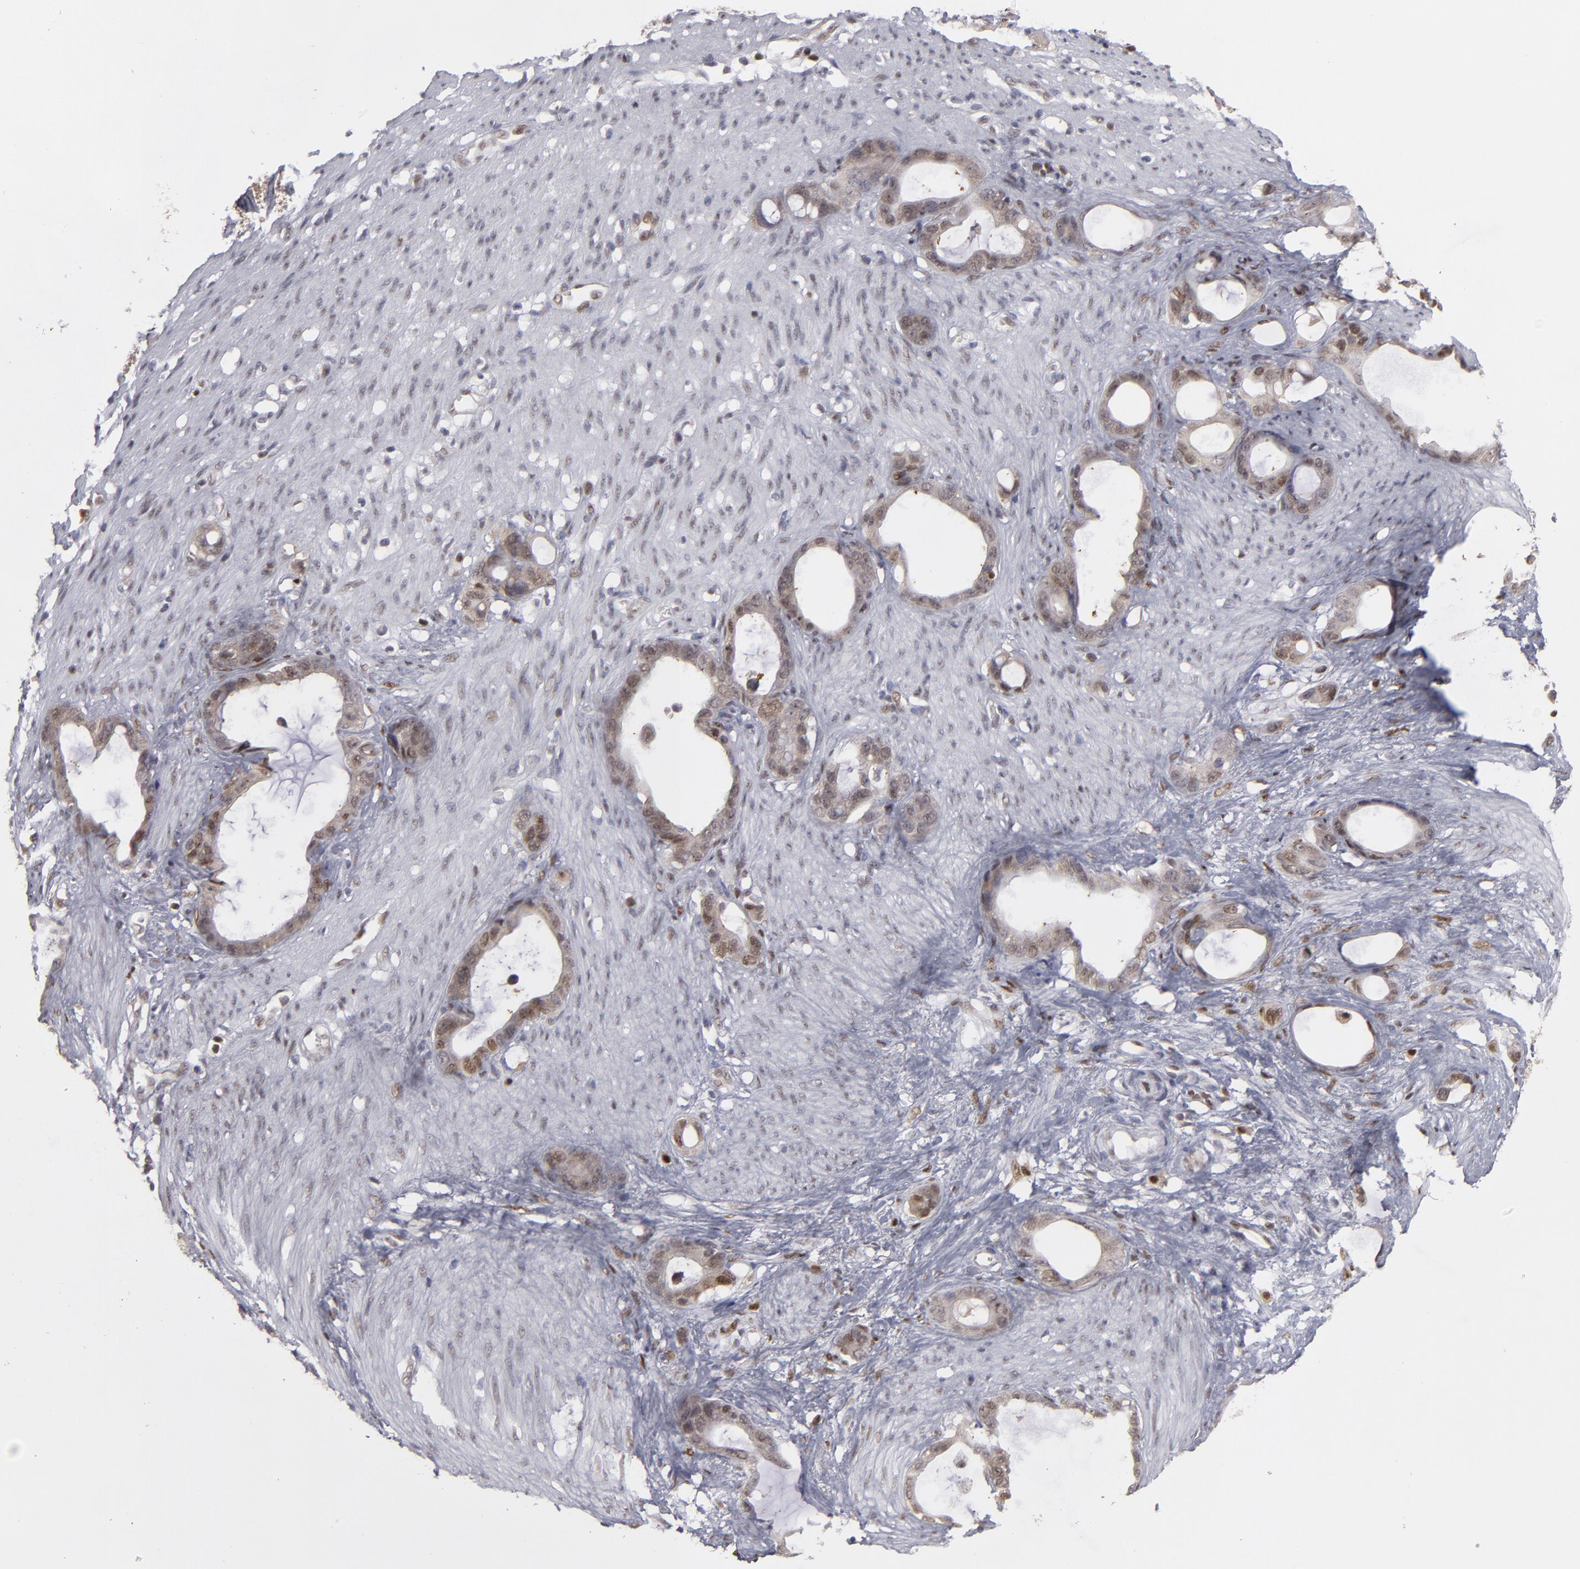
{"staining": {"intensity": "weak", "quantity": "25%-75%", "location": "cytoplasmic/membranous,nuclear"}, "tissue": "stomach cancer", "cell_type": "Tumor cells", "image_type": "cancer", "snomed": [{"axis": "morphology", "description": "Adenocarcinoma, NOS"}, {"axis": "topography", "description": "Stomach"}], "caption": "Weak cytoplasmic/membranous and nuclear protein expression is identified in approximately 25%-75% of tumor cells in stomach adenocarcinoma. (Brightfield microscopy of DAB IHC at high magnification).", "gene": "GSR", "patient": {"sex": "female", "age": 75}}